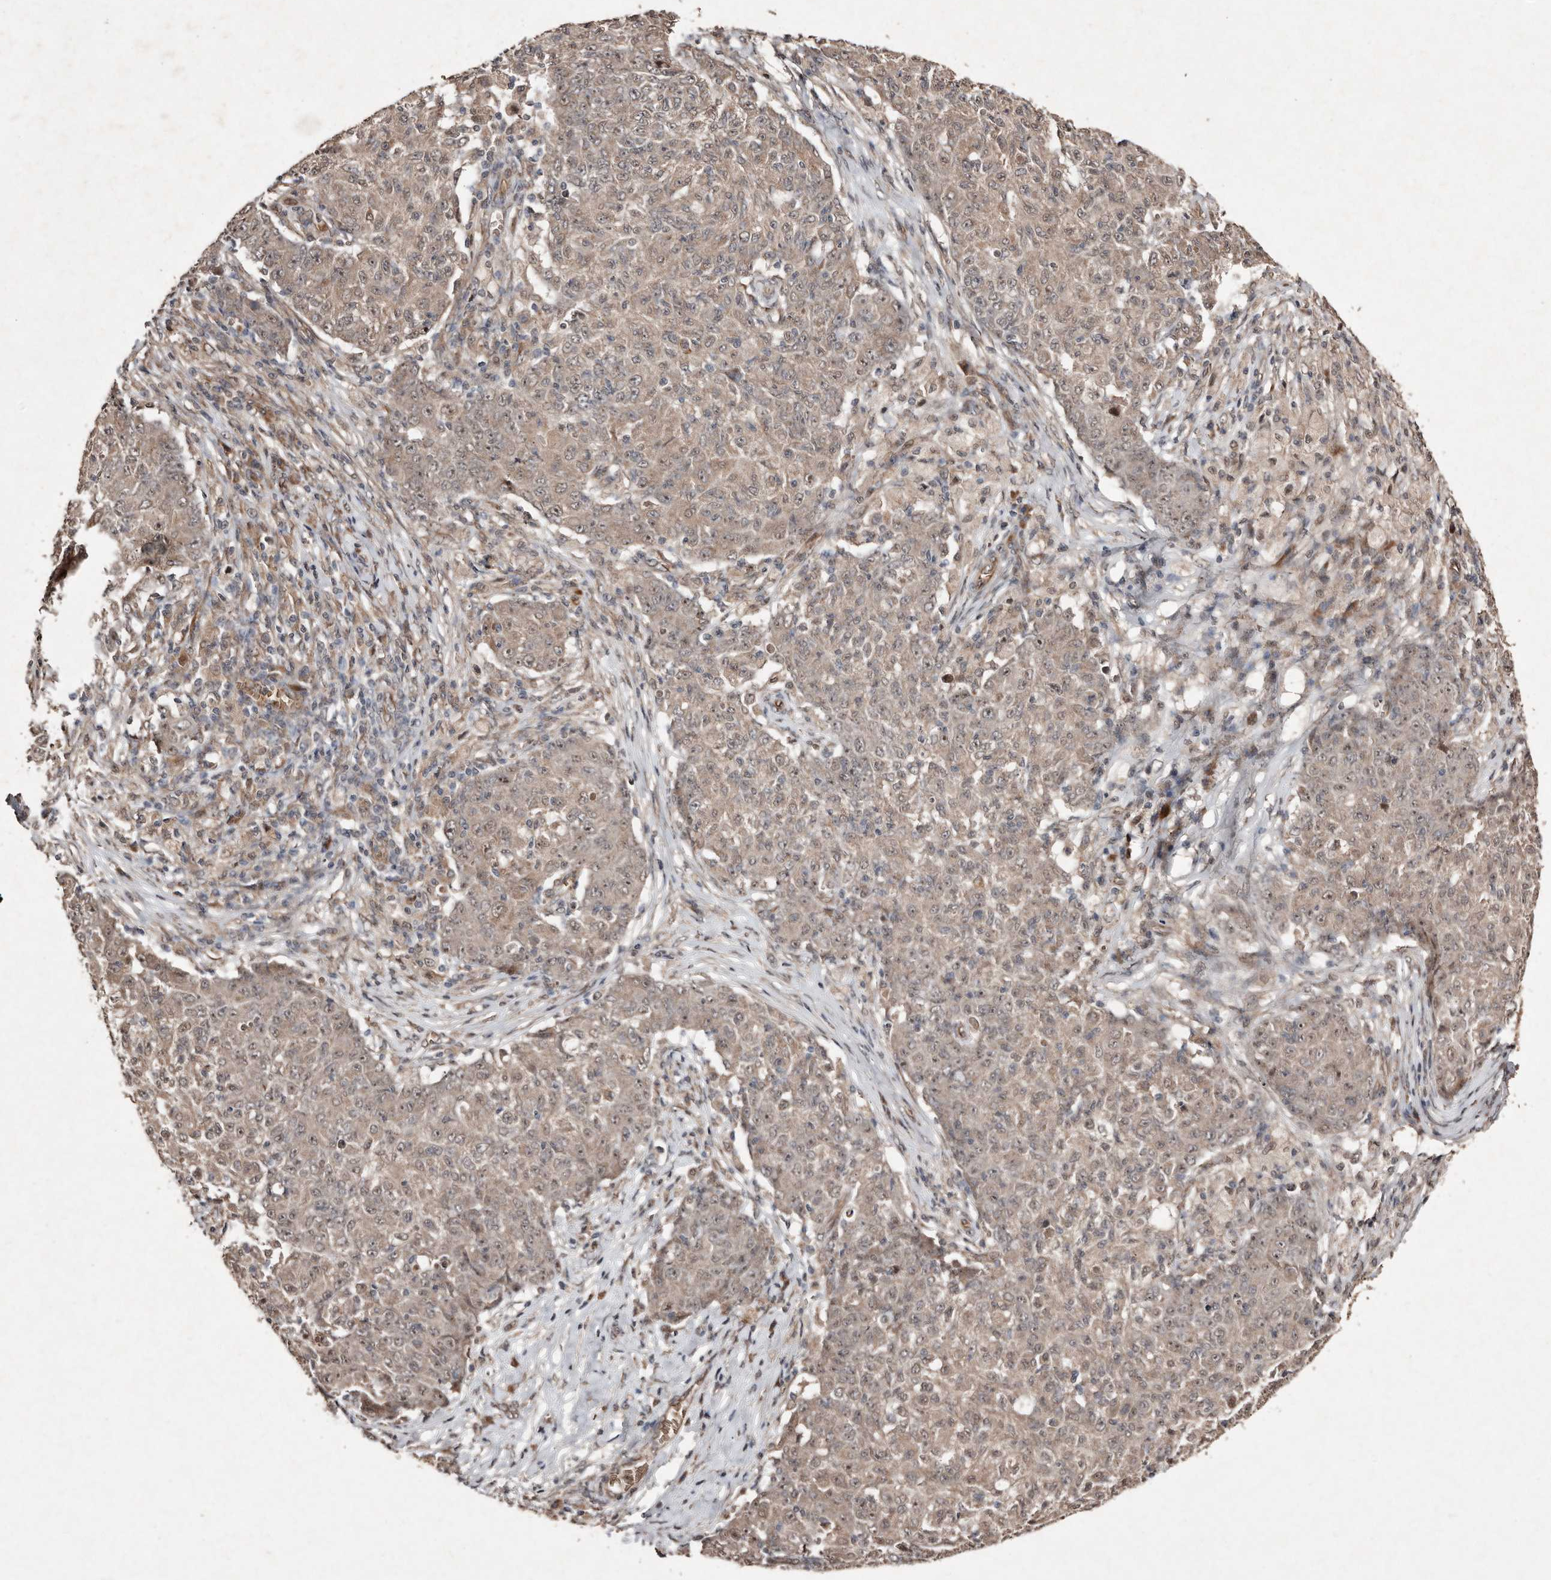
{"staining": {"intensity": "weak", "quantity": ">75%", "location": "cytoplasmic/membranous,nuclear"}, "tissue": "ovarian cancer", "cell_type": "Tumor cells", "image_type": "cancer", "snomed": [{"axis": "morphology", "description": "Carcinoma, endometroid"}, {"axis": "topography", "description": "Ovary"}], "caption": "DAB (3,3'-diaminobenzidine) immunohistochemical staining of human ovarian cancer reveals weak cytoplasmic/membranous and nuclear protein staining in approximately >75% of tumor cells.", "gene": "DIP2C", "patient": {"sex": "female", "age": 42}}